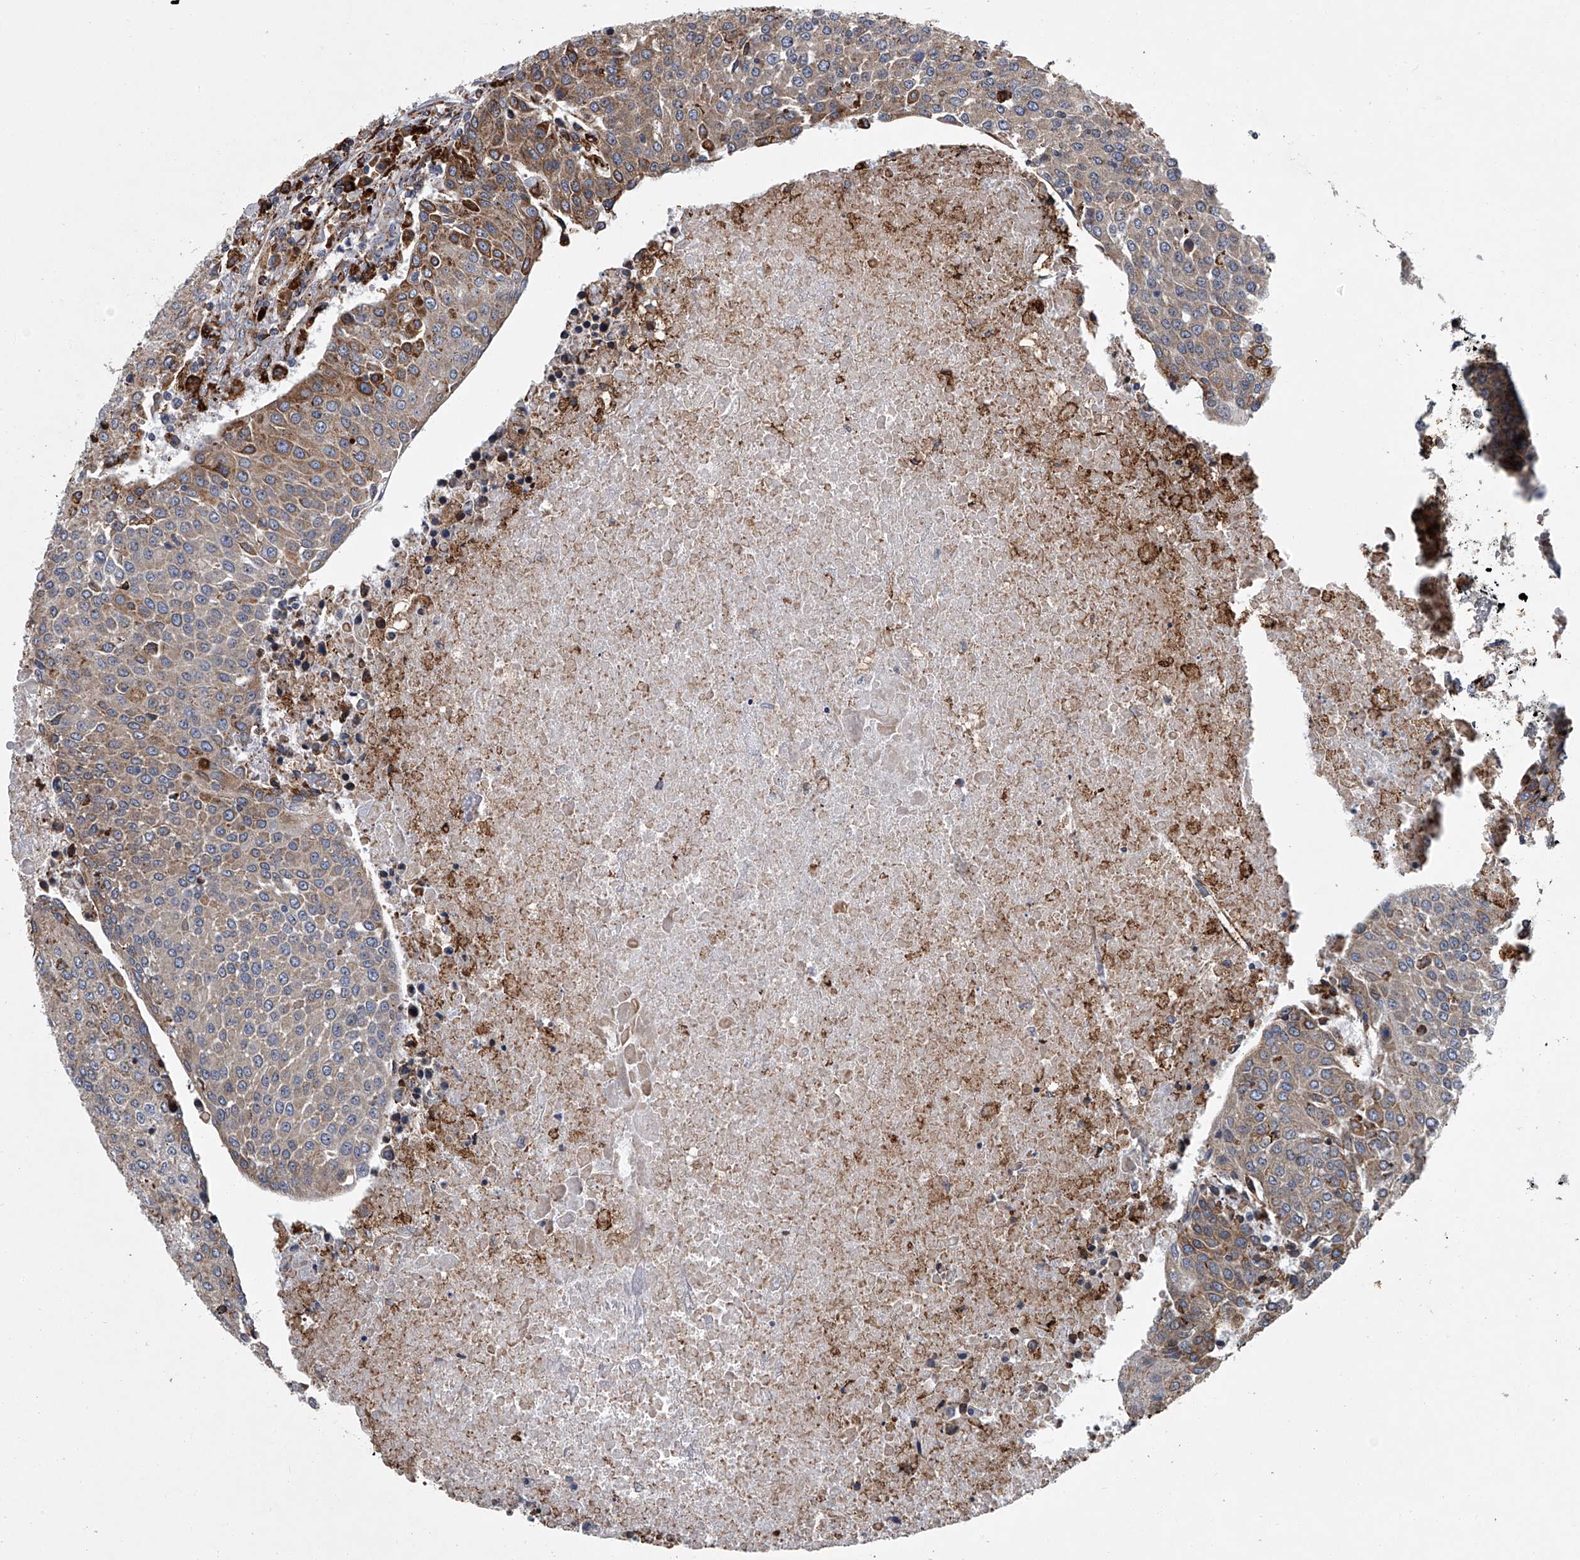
{"staining": {"intensity": "moderate", "quantity": "25%-75%", "location": "cytoplasmic/membranous"}, "tissue": "urothelial cancer", "cell_type": "Tumor cells", "image_type": "cancer", "snomed": [{"axis": "morphology", "description": "Urothelial carcinoma, High grade"}, {"axis": "topography", "description": "Urinary bladder"}], "caption": "Immunohistochemical staining of urothelial cancer displays moderate cytoplasmic/membranous protein positivity in approximately 25%-75% of tumor cells.", "gene": "TMEM63C", "patient": {"sex": "female", "age": 85}}